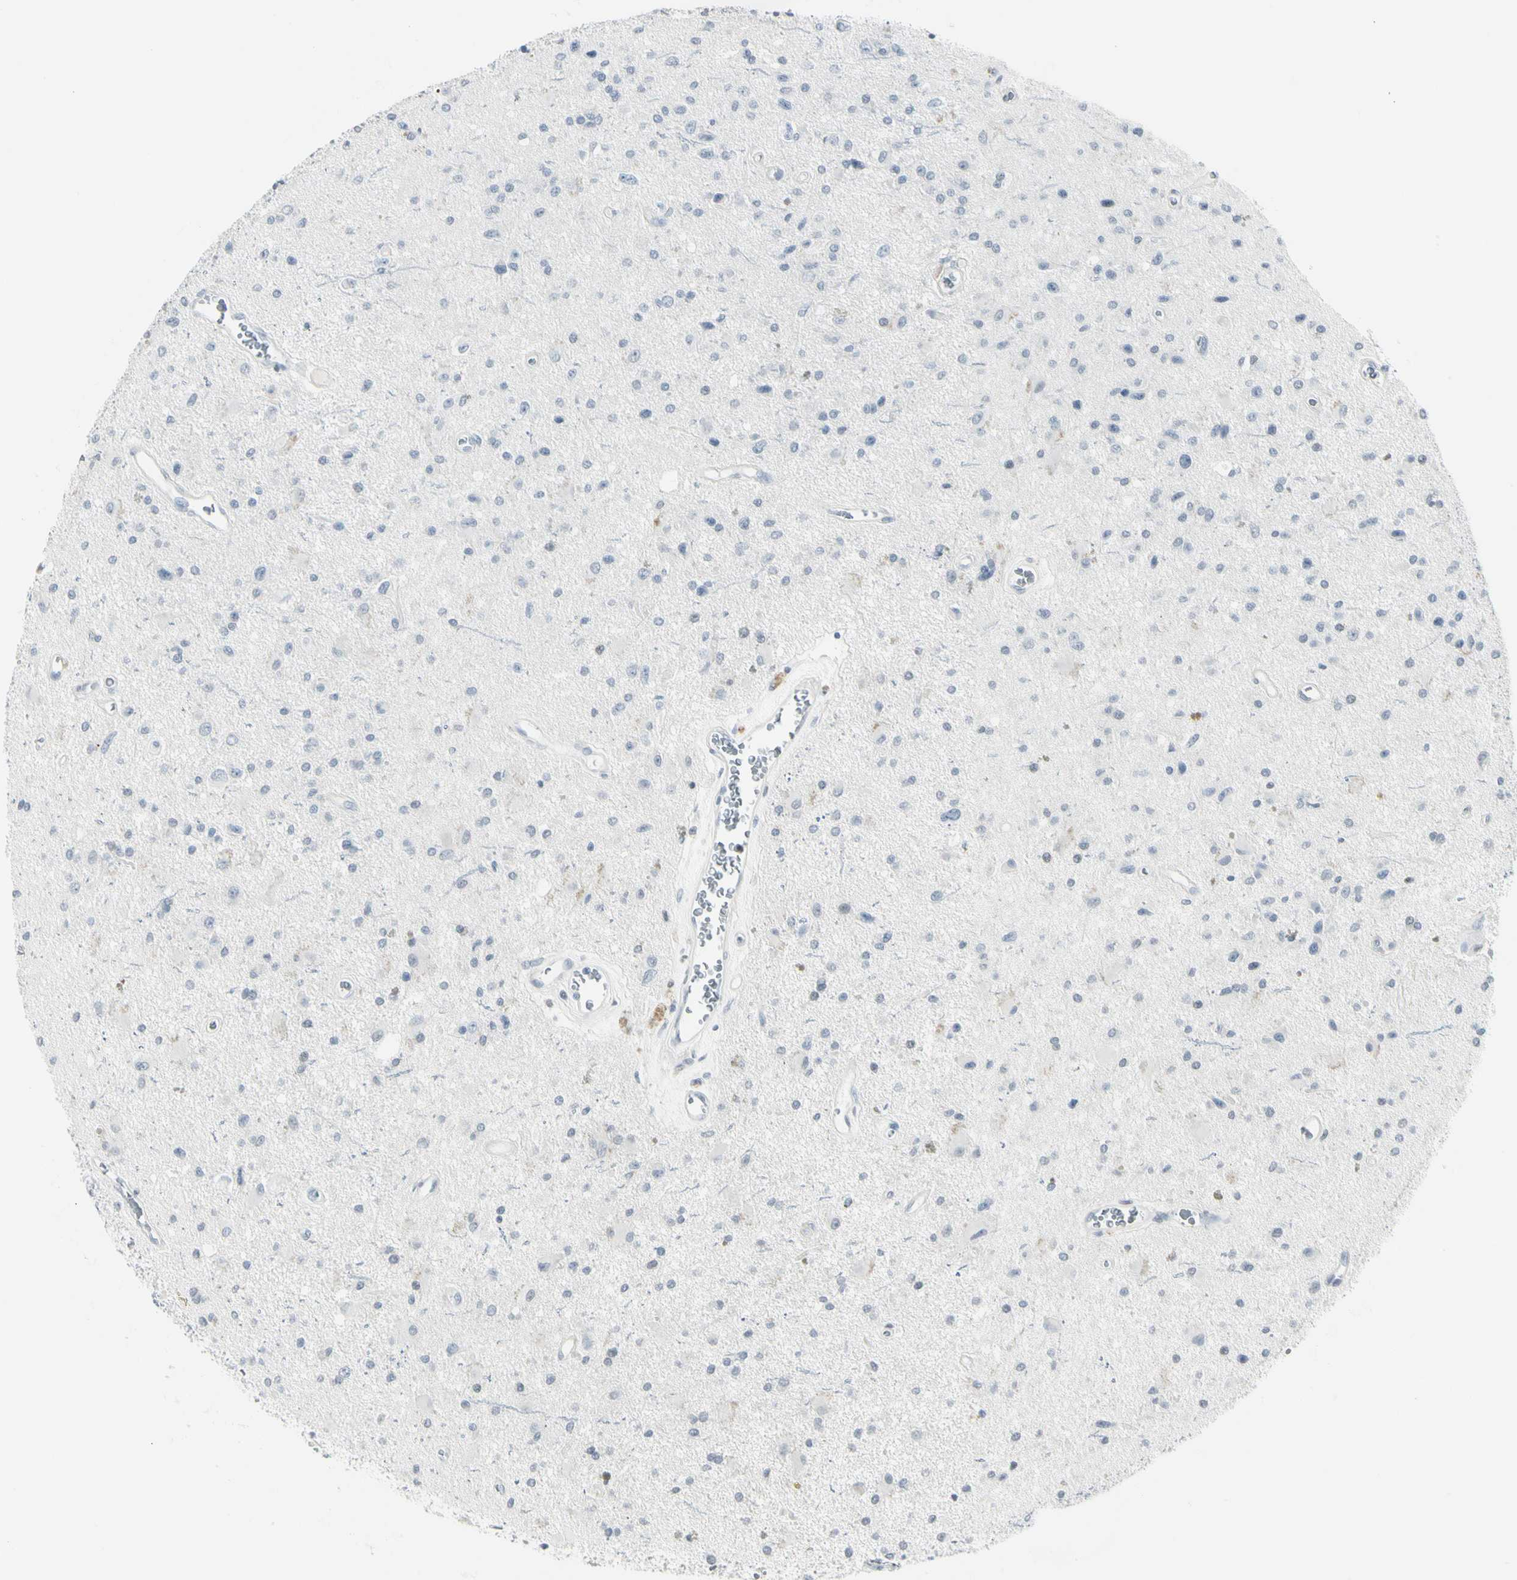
{"staining": {"intensity": "negative", "quantity": "none", "location": "none"}, "tissue": "glioma", "cell_type": "Tumor cells", "image_type": "cancer", "snomed": [{"axis": "morphology", "description": "Glioma, malignant, Low grade"}, {"axis": "topography", "description": "Brain"}], "caption": "Tumor cells show no significant protein staining in glioma.", "gene": "ZBTB7B", "patient": {"sex": "male", "age": 58}}